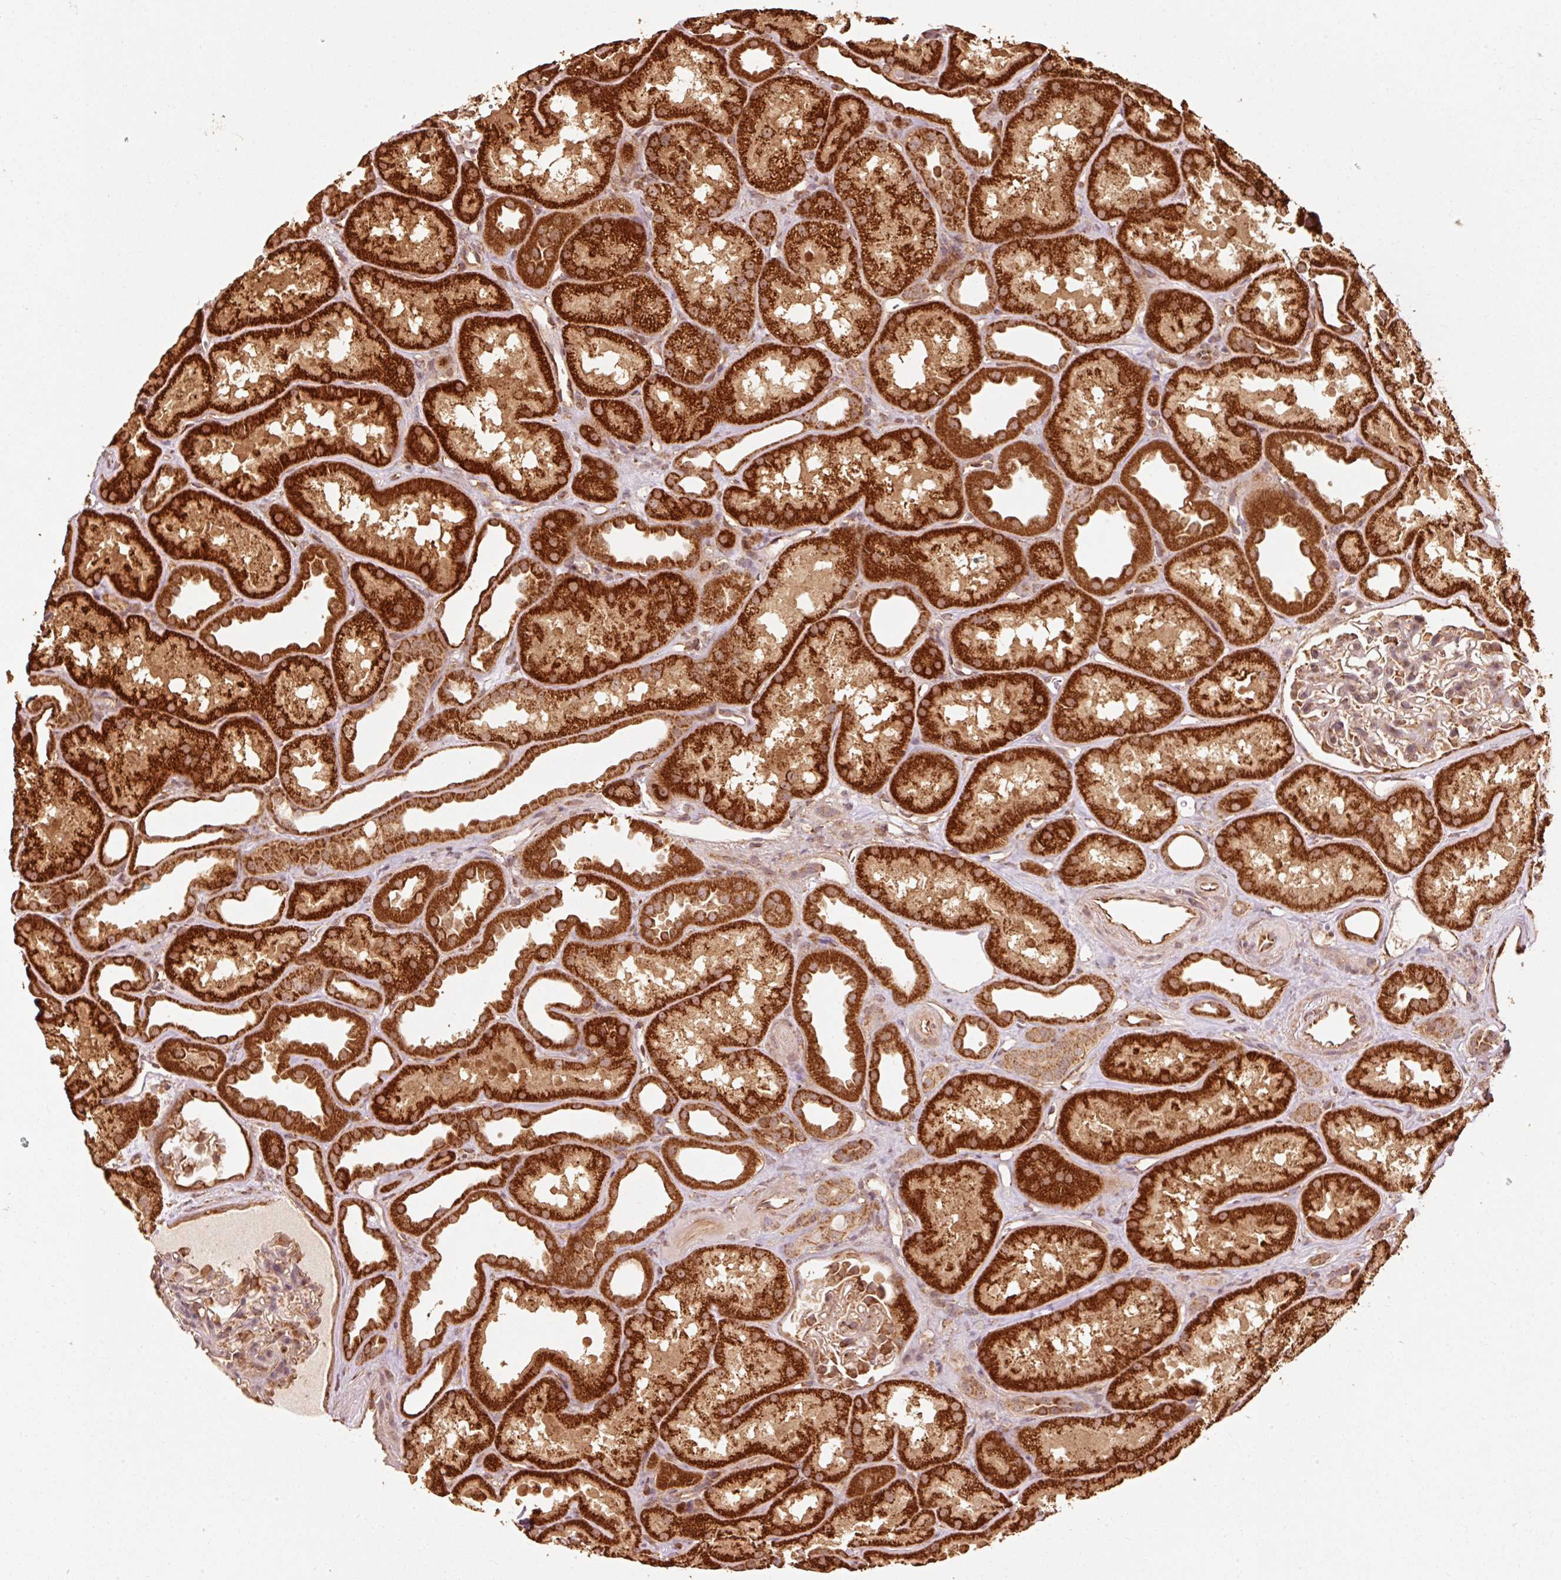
{"staining": {"intensity": "moderate", "quantity": ">75%", "location": "cytoplasmic/membranous,nuclear"}, "tissue": "kidney", "cell_type": "Cells in glomeruli", "image_type": "normal", "snomed": [{"axis": "morphology", "description": "Normal tissue, NOS"}, {"axis": "topography", "description": "Kidney"}], "caption": "Immunohistochemistry micrograph of normal kidney: kidney stained using IHC reveals medium levels of moderate protein expression localized specifically in the cytoplasmic/membranous,nuclear of cells in glomeruli, appearing as a cytoplasmic/membranous,nuclear brown color.", "gene": "MRPL16", "patient": {"sex": "male", "age": 61}}